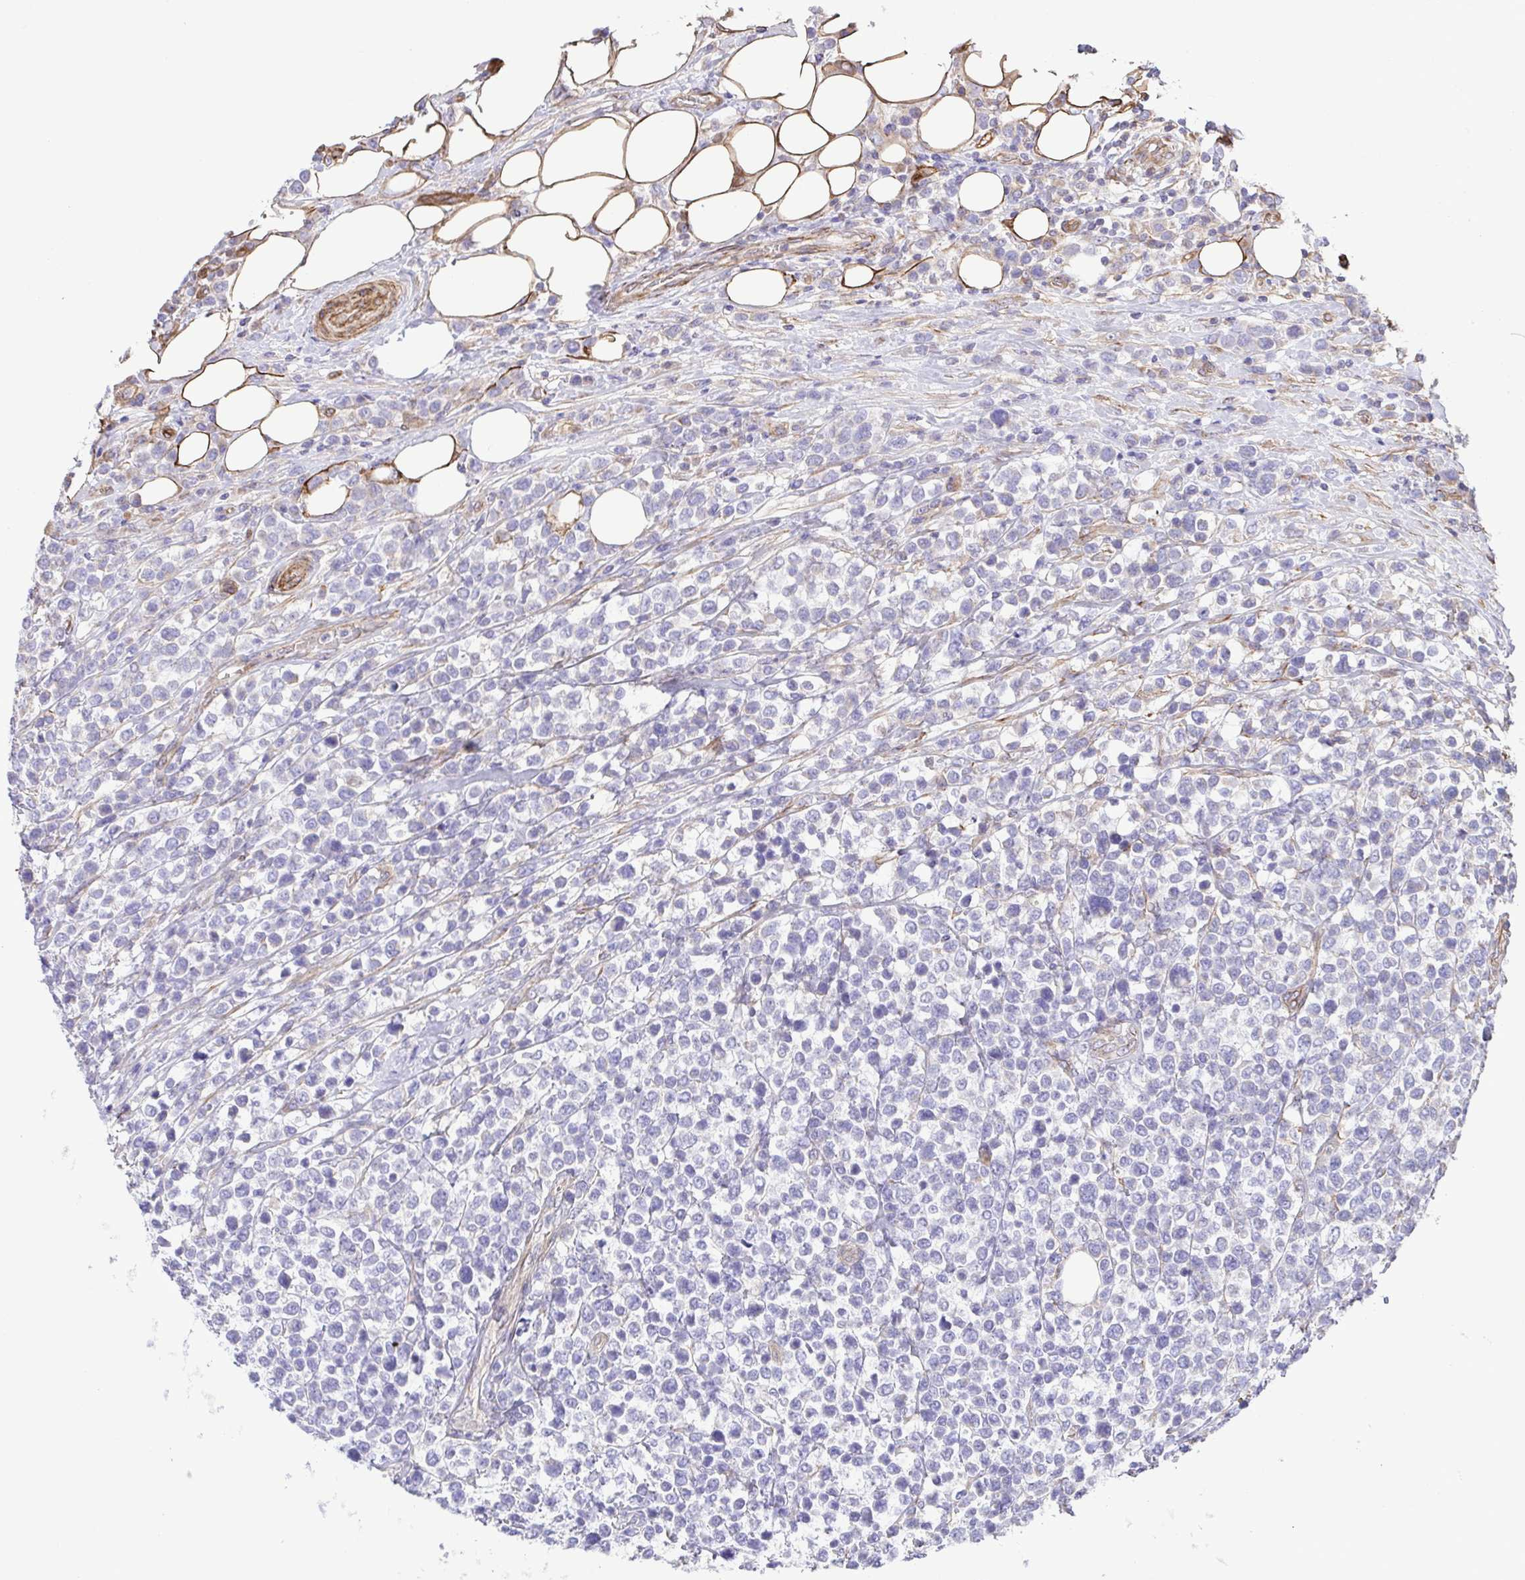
{"staining": {"intensity": "negative", "quantity": "none", "location": "none"}, "tissue": "lymphoma", "cell_type": "Tumor cells", "image_type": "cancer", "snomed": [{"axis": "morphology", "description": "Malignant lymphoma, non-Hodgkin's type, High grade"}, {"axis": "topography", "description": "Soft tissue"}], "caption": "The histopathology image demonstrates no significant positivity in tumor cells of lymphoma.", "gene": "FLT1", "patient": {"sex": "female", "age": 56}}